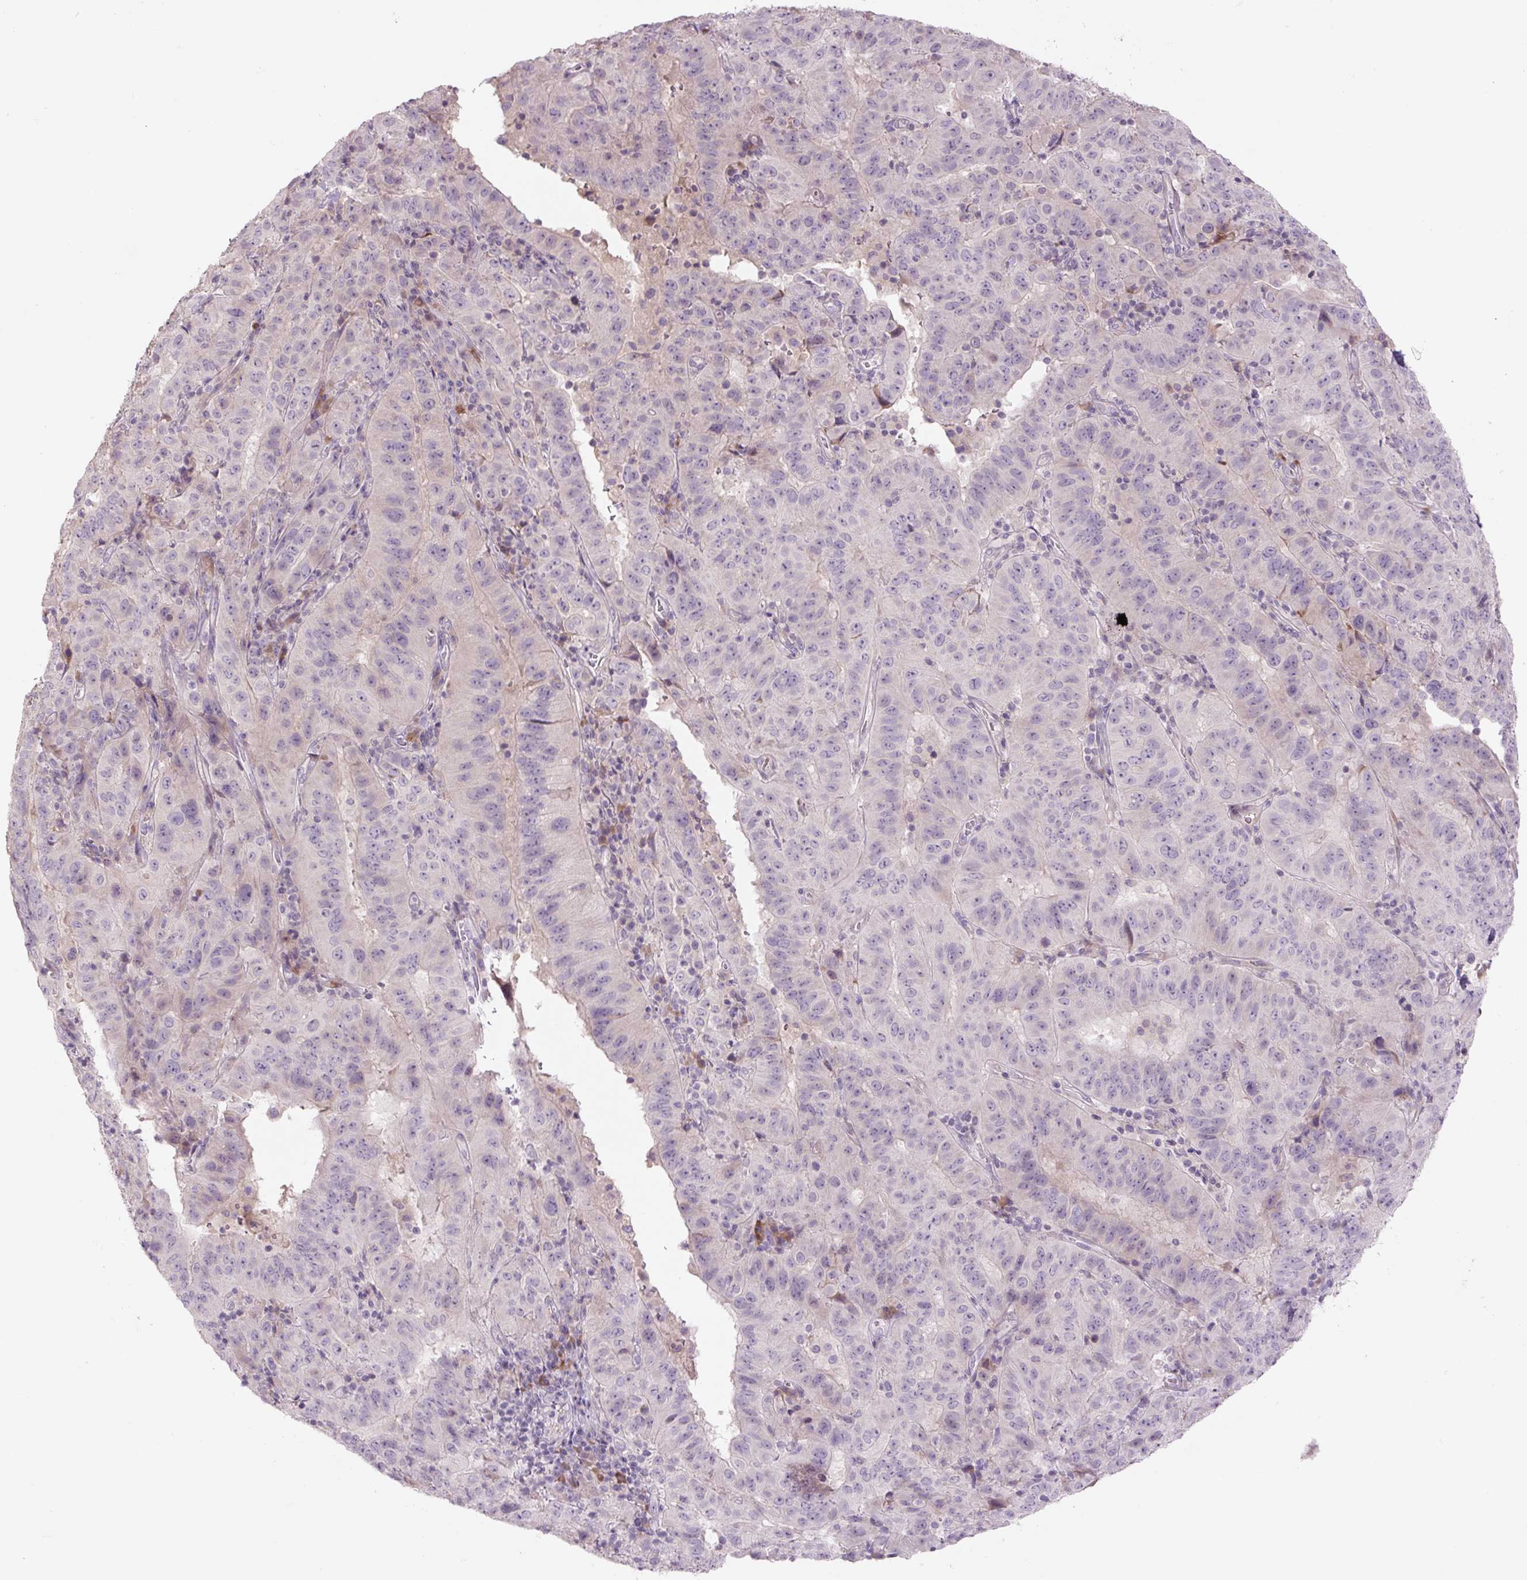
{"staining": {"intensity": "negative", "quantity": "none", "location": "none"}, "tissue": "pancreatic cancer", "cell_type": "Tumor cells", "image_type": "cancer", "snomed": [{"axis": "morphology", "description": "Adenocarcinoma, NOS"}, {"axis": "topography", "description": "Pancreas"}], "caption": "Human pancreatic cancer stained for a protein using immunohistochemistry (IHC) displays no positivity in tumor cells.", "gene": "TMEM100", "patient": {"sex": "male", "age": 63}}